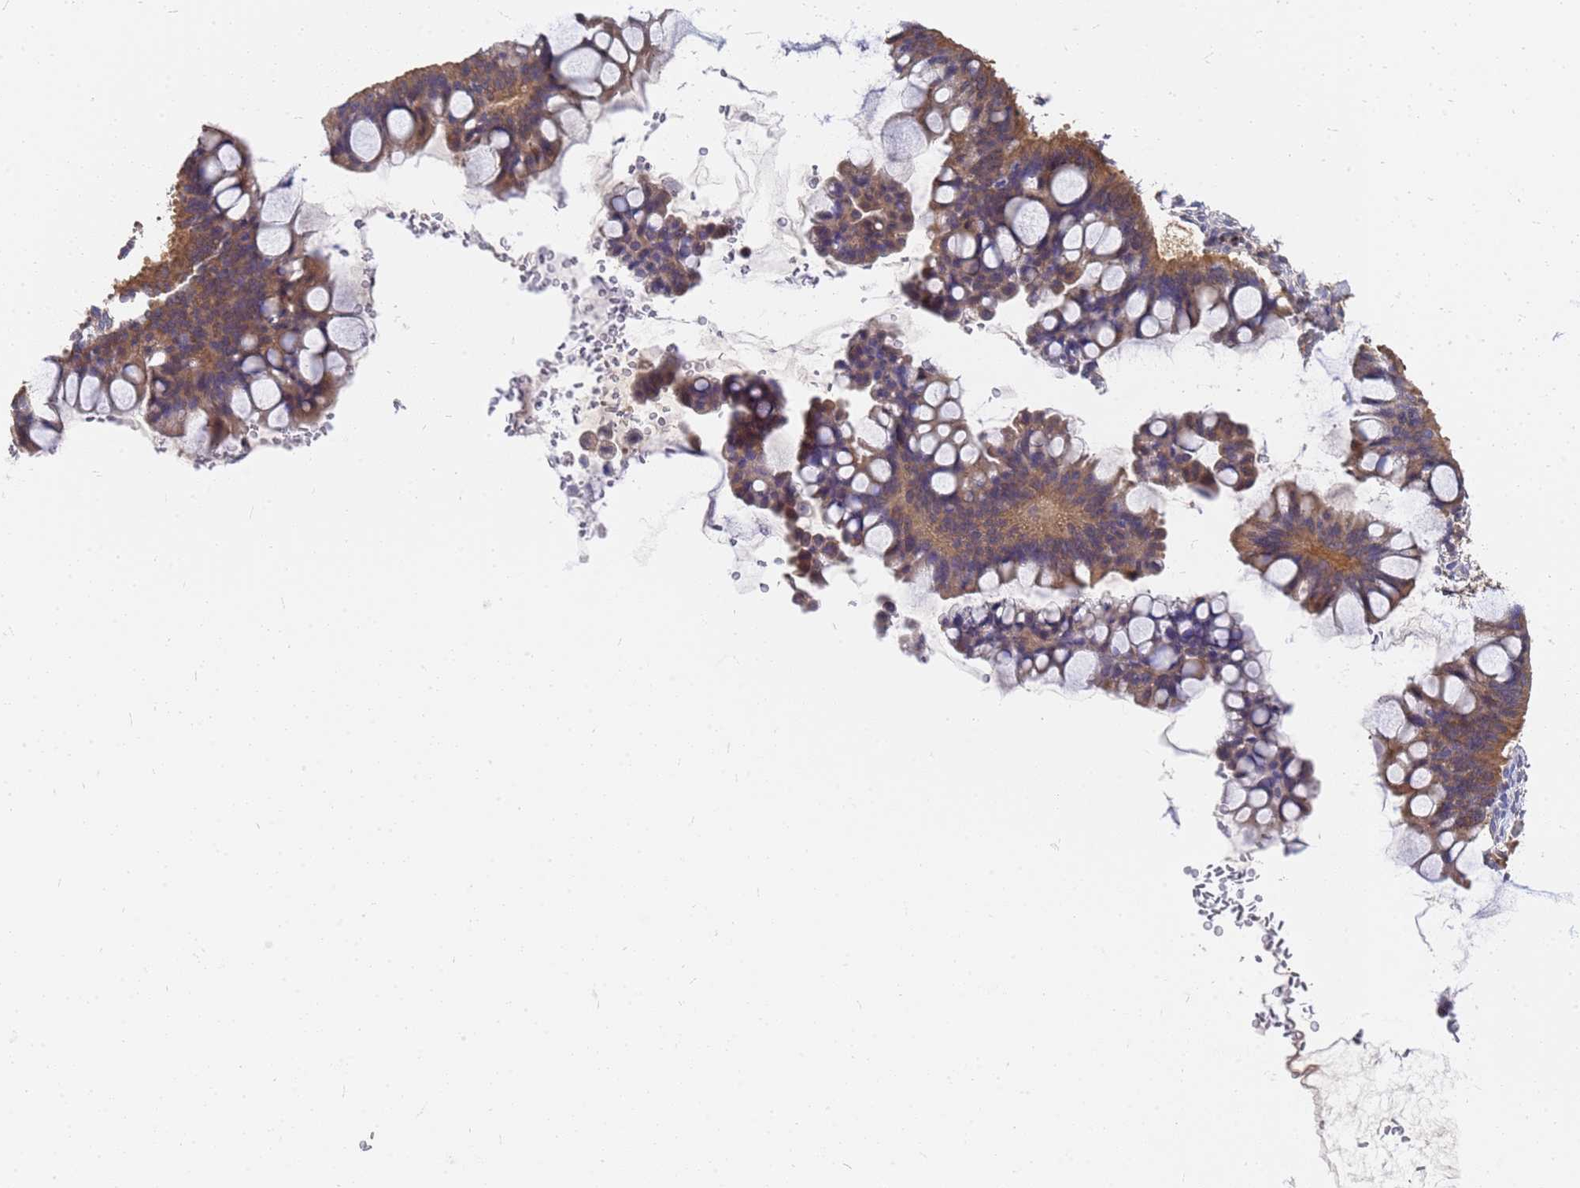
{"staining": {"intensity": "moderate", "quantity": ">75%", "location": "cytoplasmic/membranous"}, "tissue": "ovarian cancer", "cell_type": "Tumor cells", "image_type": "cancer", "snomed": [{"axis": "morphology", "description": "Cystadenocarcinoma, mucinous, NOS"}, {"axis": "topography", "description": "Ovary"}], "caption": "This micrograph demonstrates immunohistochemistry (IHC) staining of ovarian cancer, with medium moderate cytoplasmic/membranous expression in about >75% of tumor cells.", "gene": "SLC35E2B", "patient": {"sex": "female", "age": 73}}